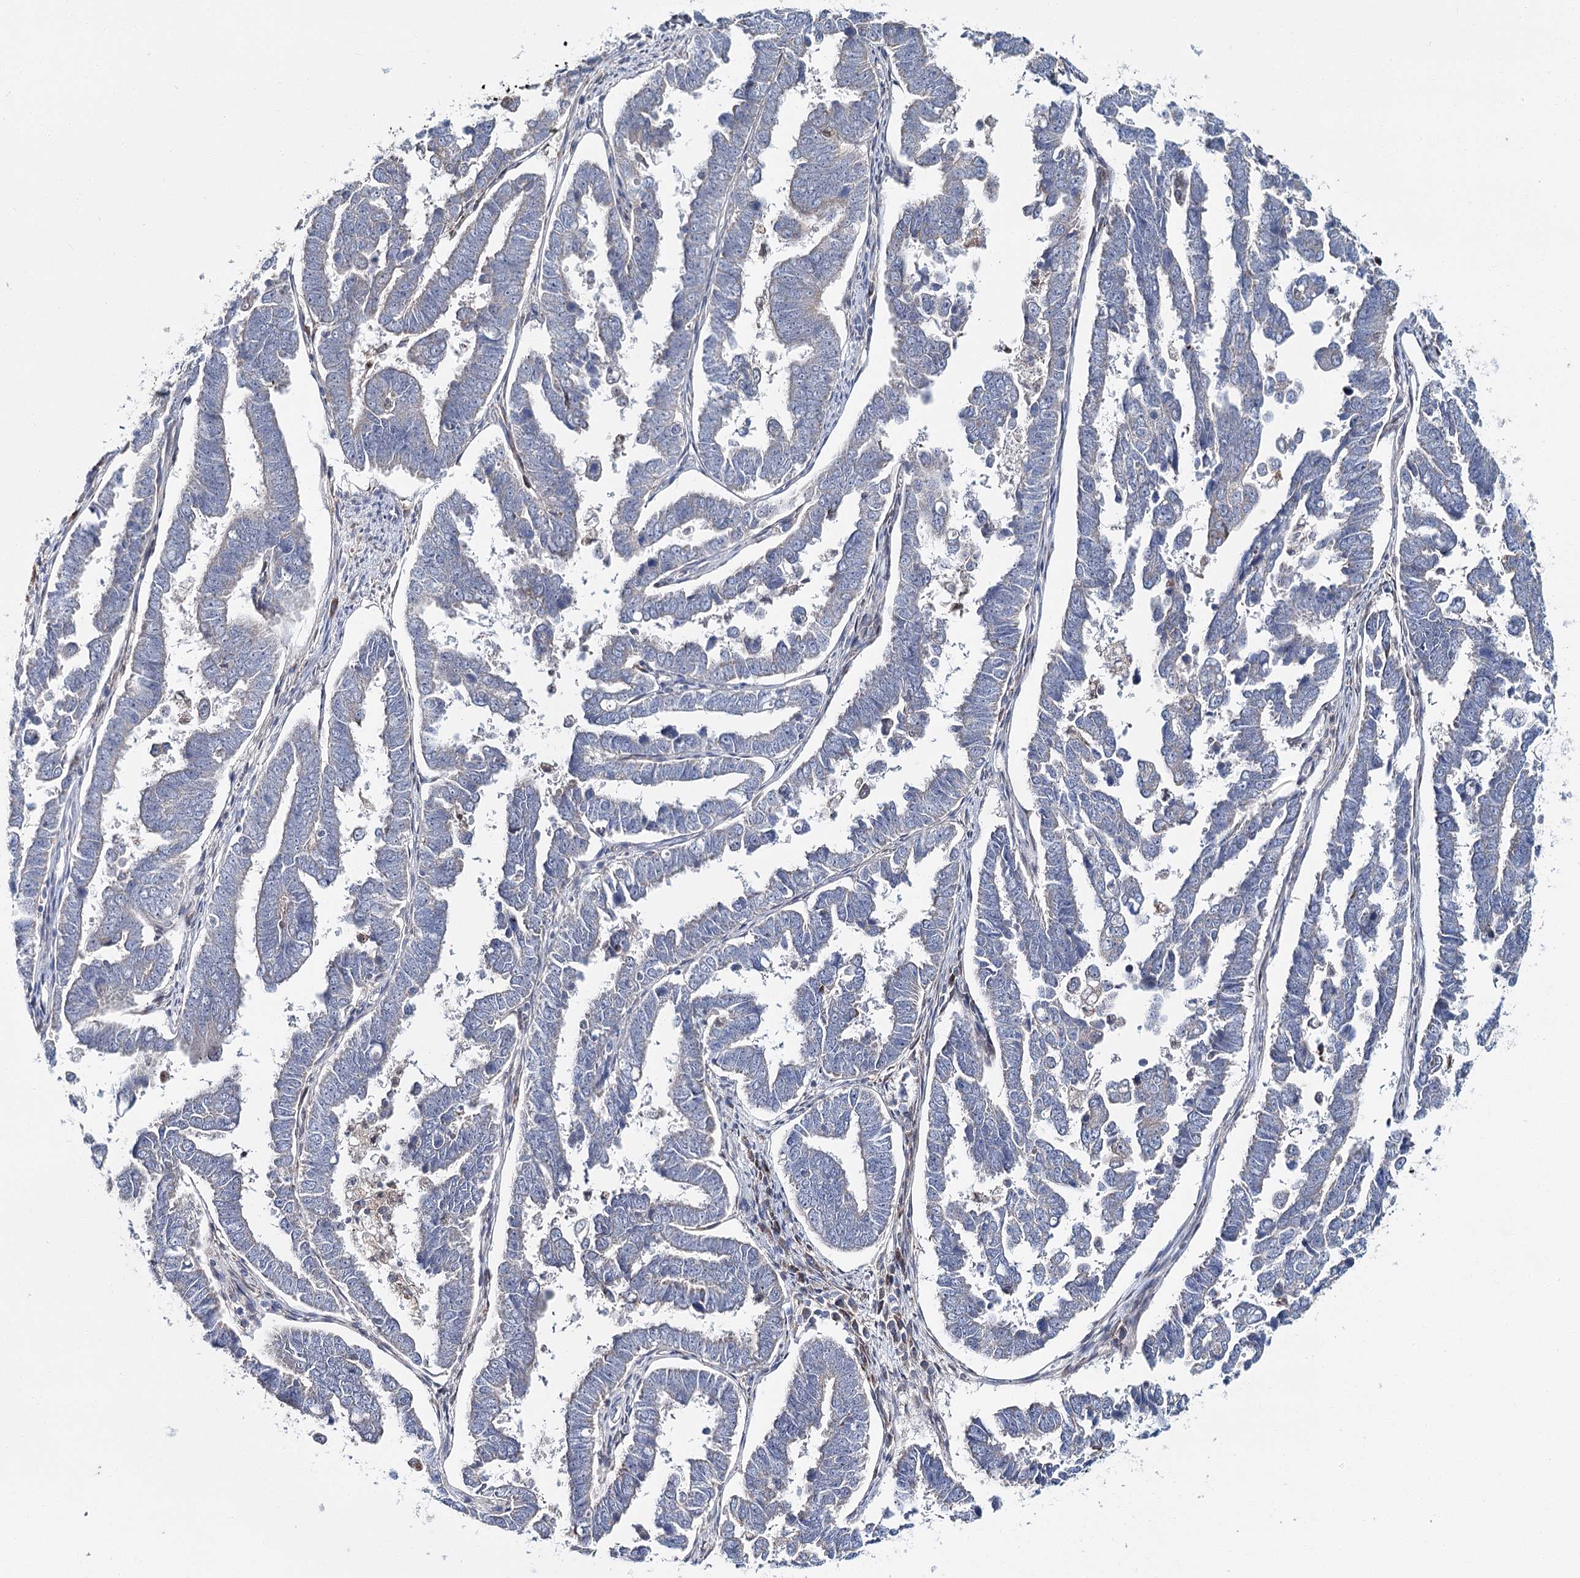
{"staining": {"intensity": "negative", "quantity": "none", "location": "none"}, "tissue": "endometrial cancer", "cell_type": "Tumor cells", "image_type": "cancer", "snomed": [{"axis": "morphology", "description": "Adenocarcinoma, NOS"}, {"axis": "topography", "description": "Endometrium"}], "caption": "High magnification brightfield microscopy of endometrial cancer (adenocarcinoma) stained with DAB (brown) and counterstained with hematoxylin (blue): tumor cells show no significant positivity.", "gene": "CPLANE1", "patient": {"sex": "female", "age": 75}}